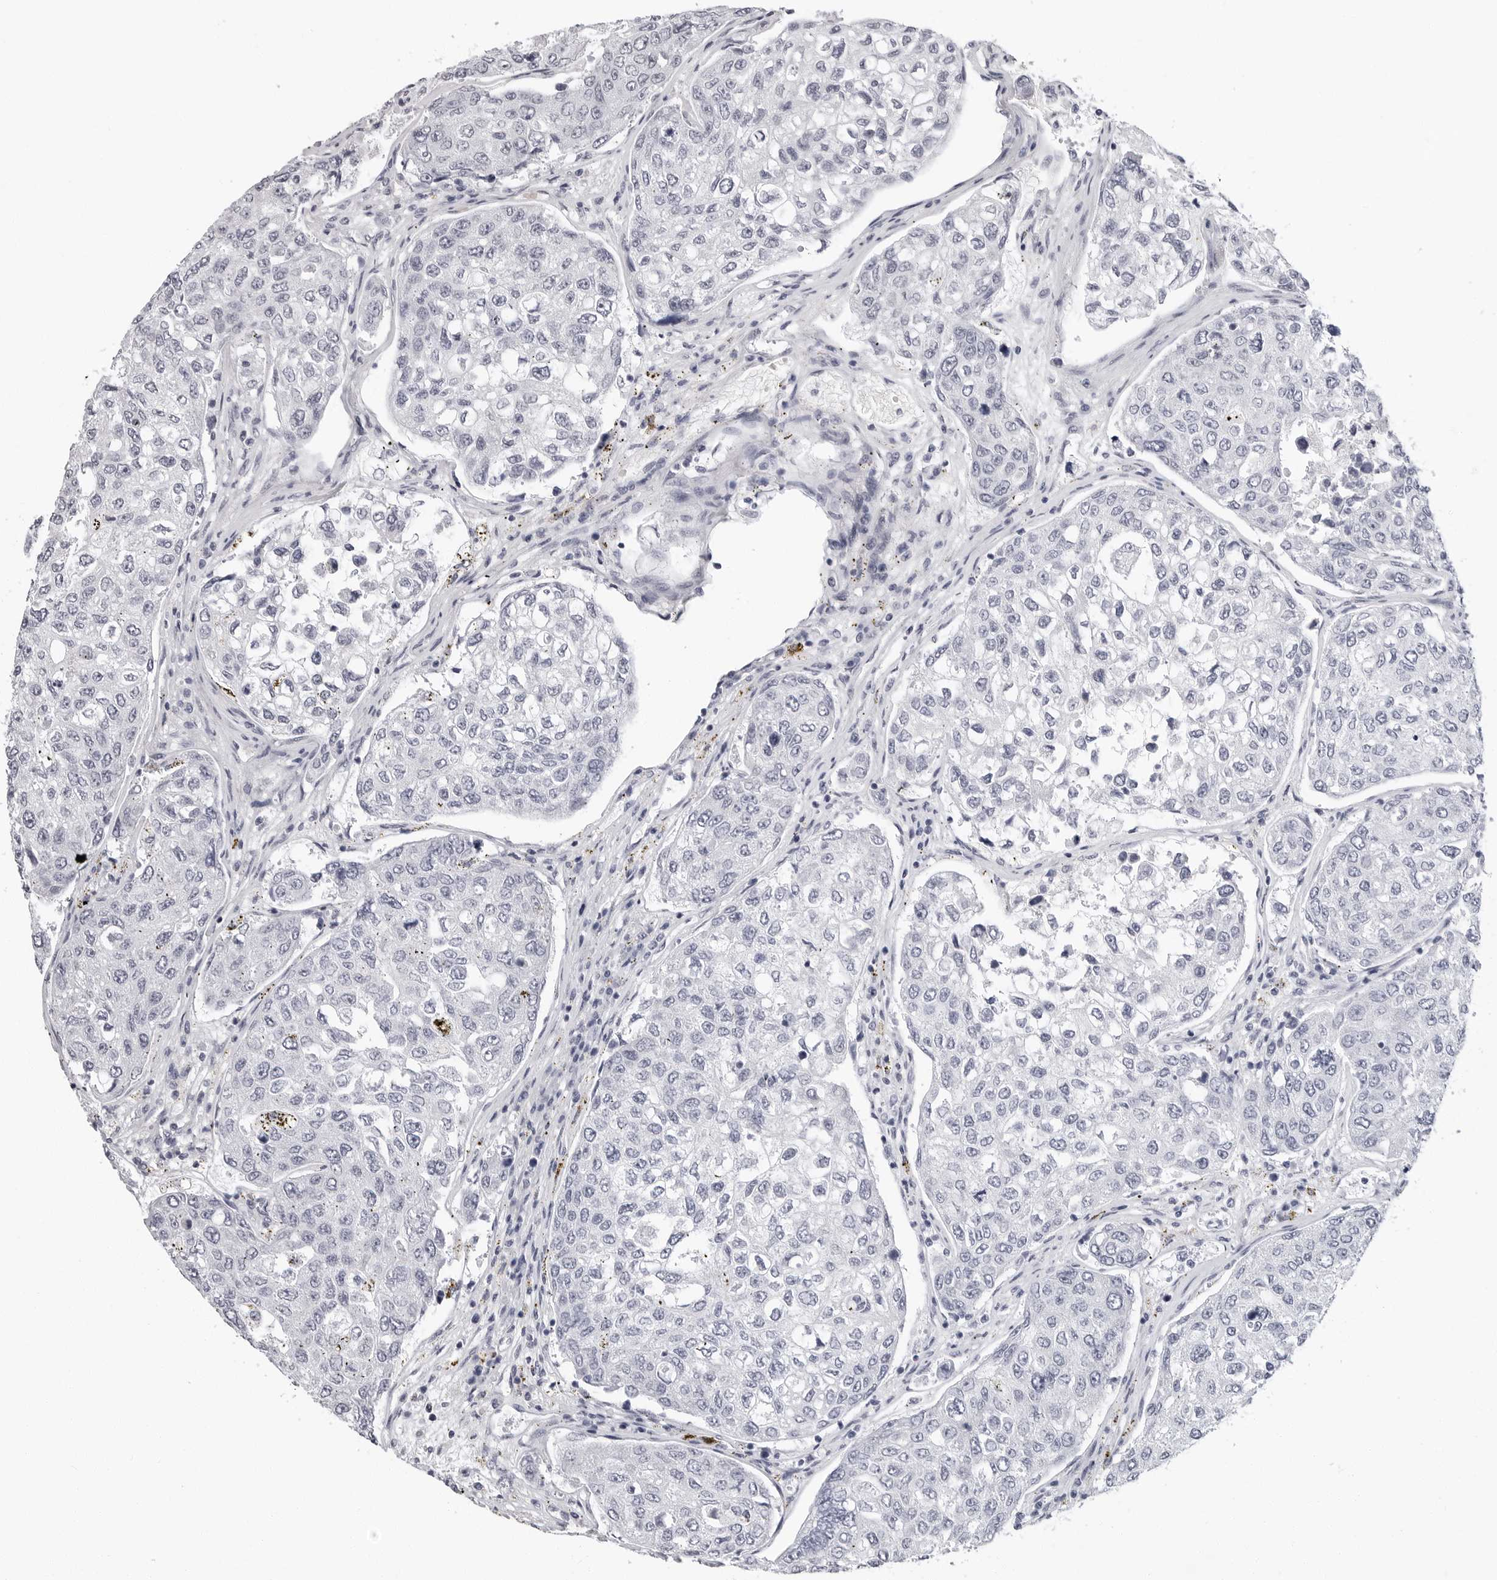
{"staining": {"intensity": "negative", "quantity": "none", "location": "none"}, "tissue": "urothelial cancer", "cell_type": "Tumor cells", "image_type": "cancer", "snomed": [{"axis": "morphology", "description": "Urothelial carcinoma, High grade"}, {"axis": "topography", "description": "Lymph node"}, {"axis": "topography", "description": "Urinary bladder"}], "caption": "Immunohistochemical staining of urothelial cancer displays no significant expression in tumor cells.", "gene": "VEZF1", "patient": {"sex": "male", "age": 51}}